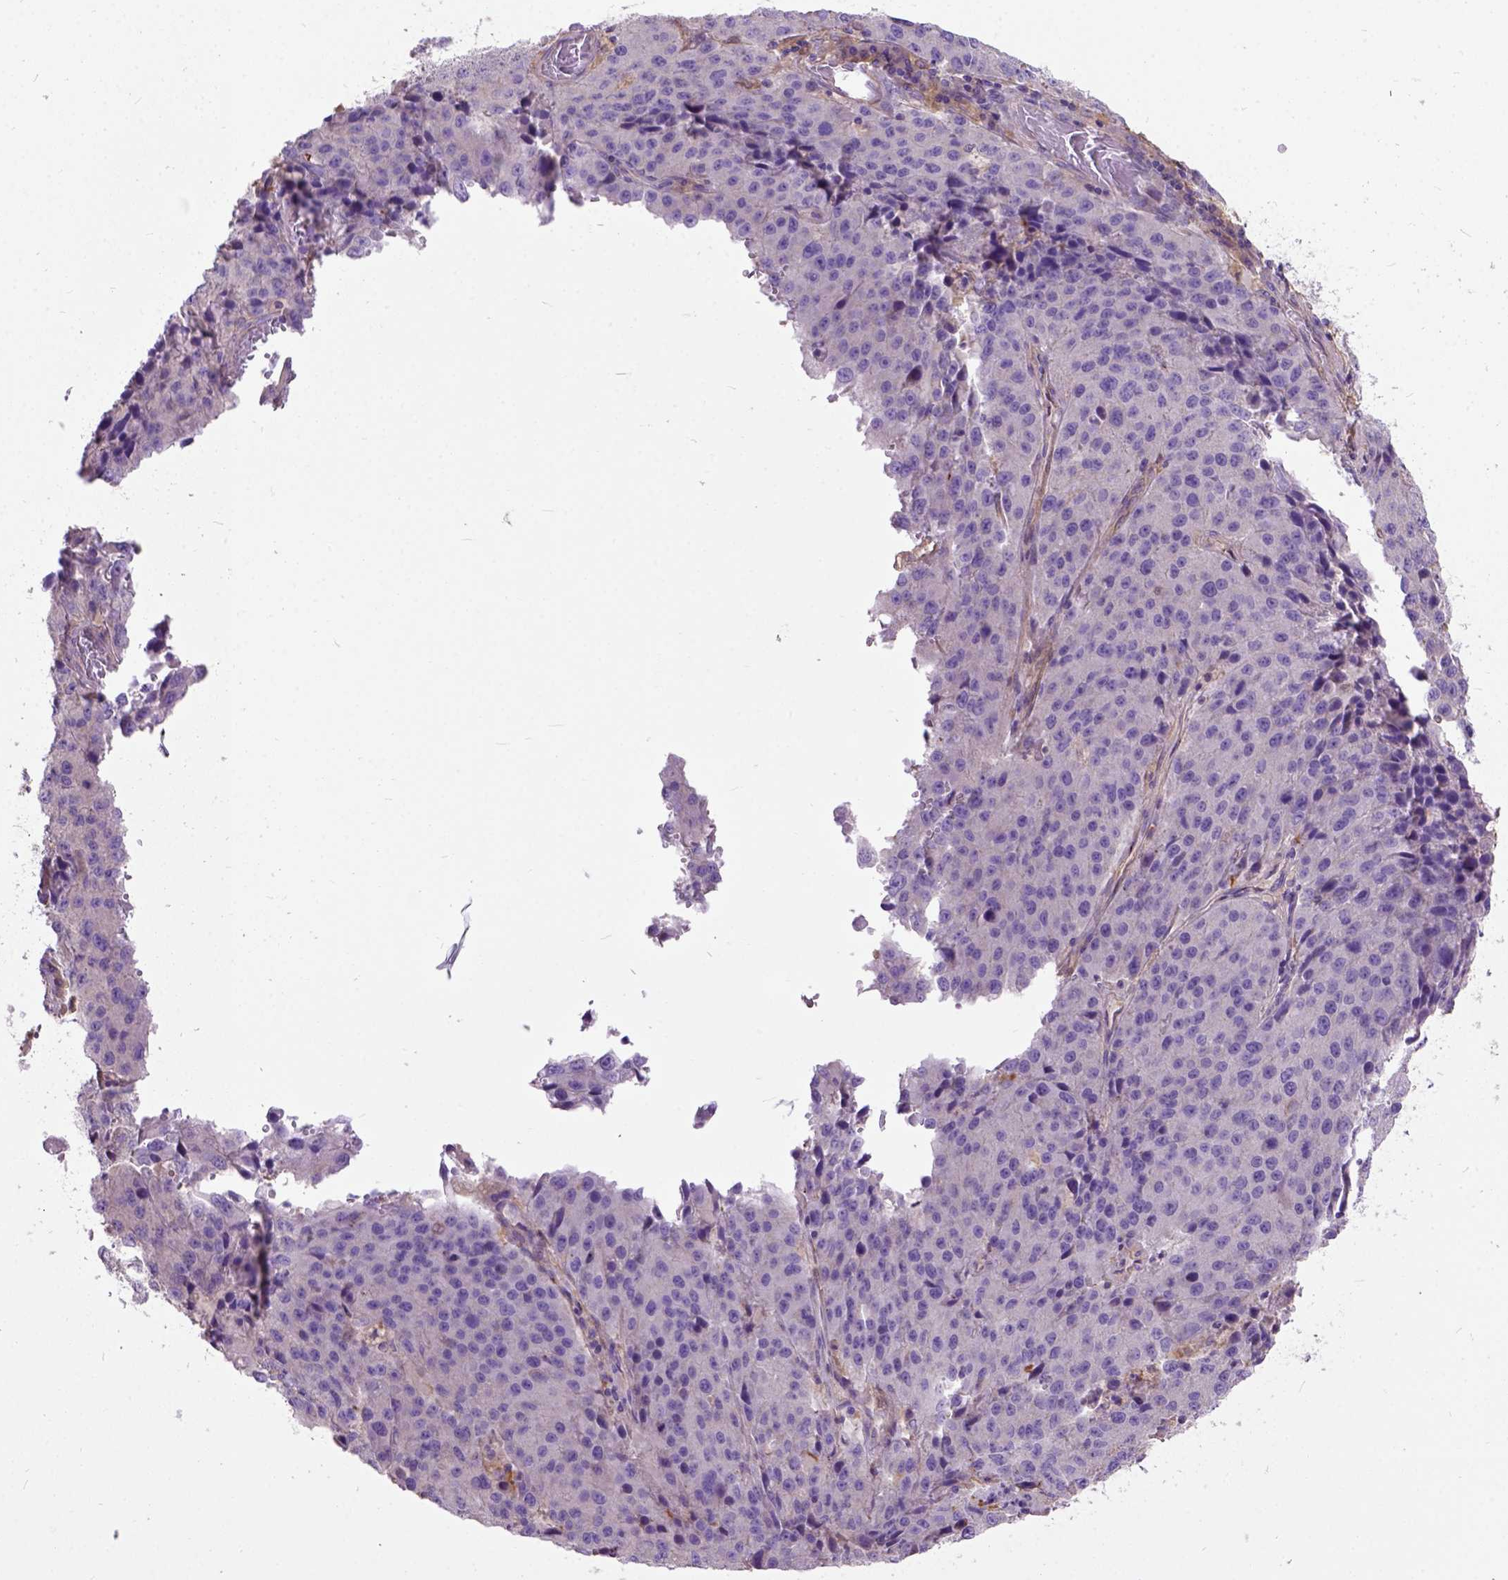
{"staining": {"intensity": "negative", "quantity": "none", "location": "none"}, "tissue": "stomach cancer", "cell_type": "Tumor cells", "image_type": "cancer", "snomed": [{"axis": "morphology", "description": "Adenocarcinoma, NOS"}, {"axis": "topography", "description": "Stomach"}], "caption": "IHC of human adenocarcinoma (stomach) exhibits no staining in tumor cells.", "gene": "SEMA4F", "patient": {"sex": "male", "age": 71}}